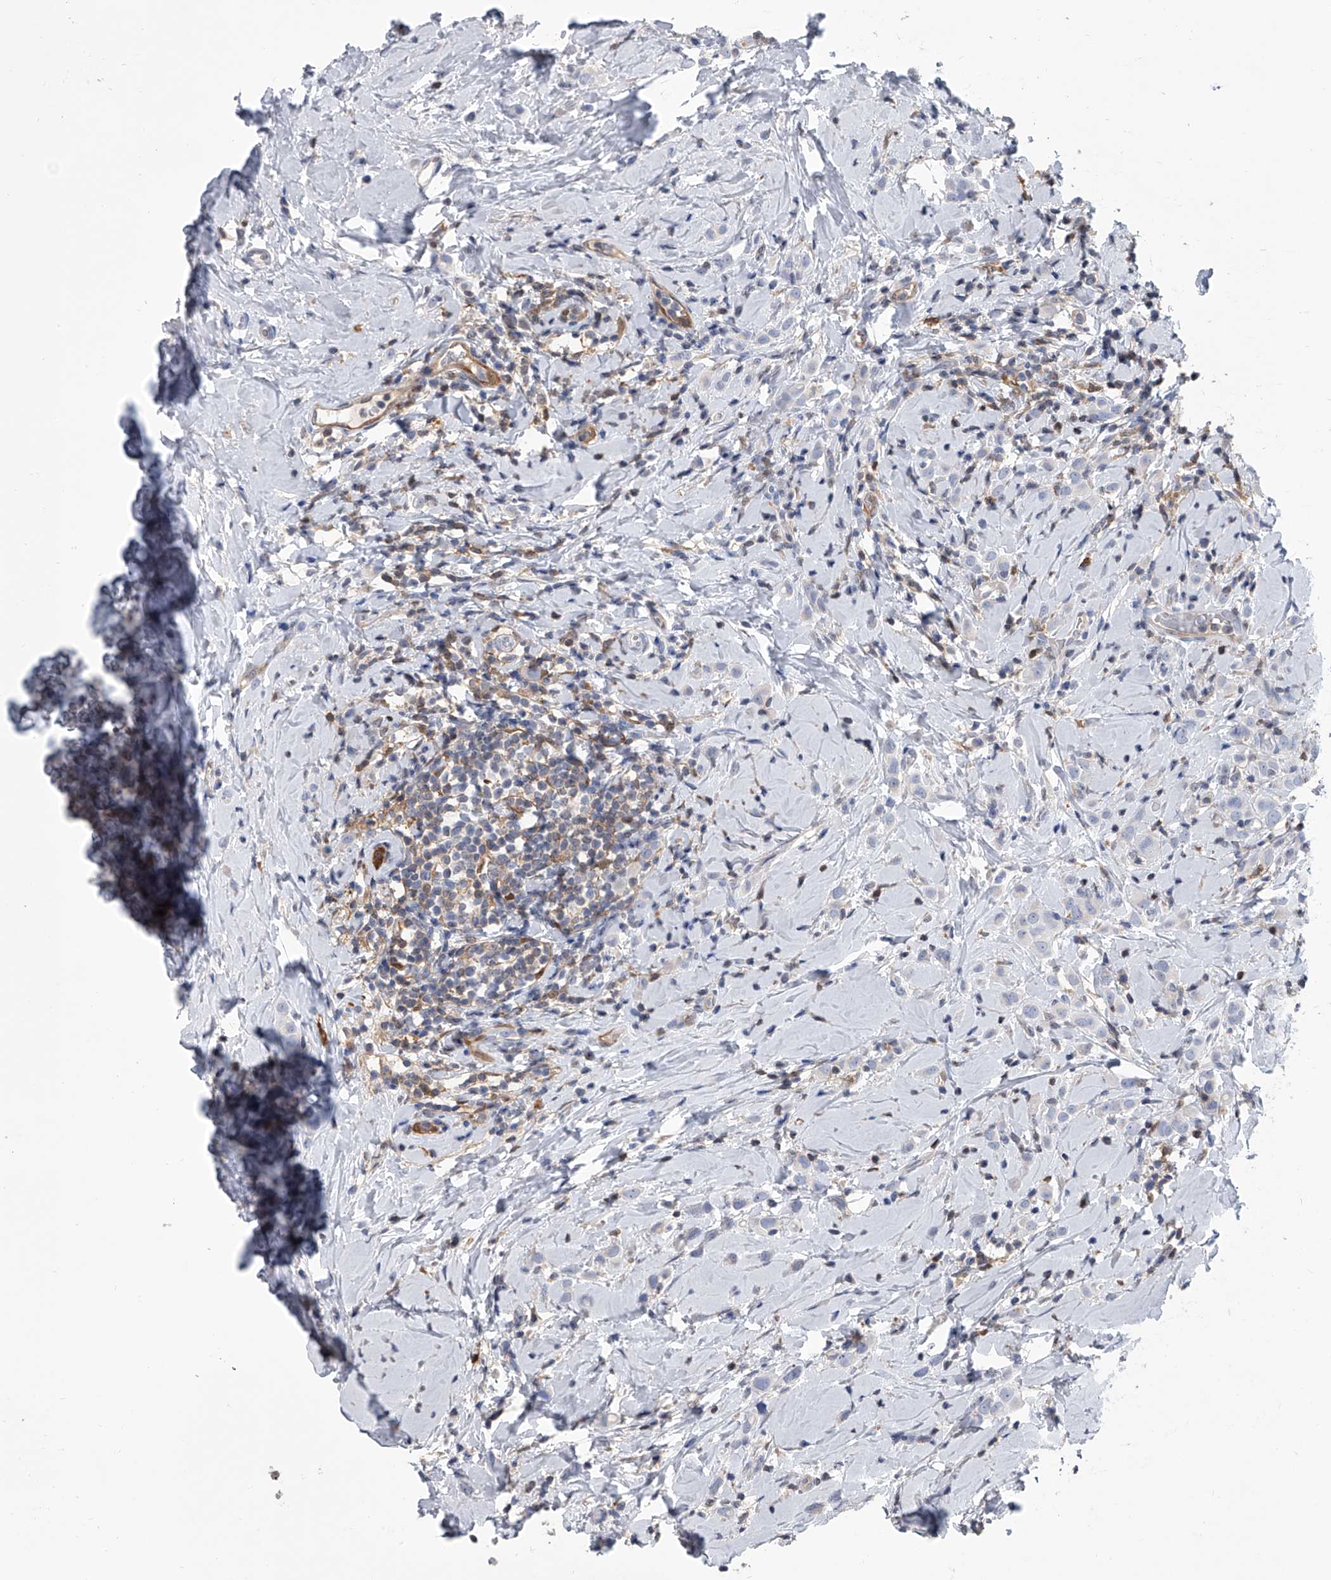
{"staining": {"intensity": "negative", "quantity": "none", "location": "none"}, "tissue": "breast cancer", "cell_type": "Tumor cells", "image_type": "cancer", "snomed": [{"axis": "morphology", "description": "Lobular carcinoma"}, {"axis": "topography", "description": "Breast"}], "caption": "Tumor cells show no significant protein positivity in breast cancer (lobular carcinoma).", "gene": "SERPINB9", "patient": {"sex": "female", "age": 47}}